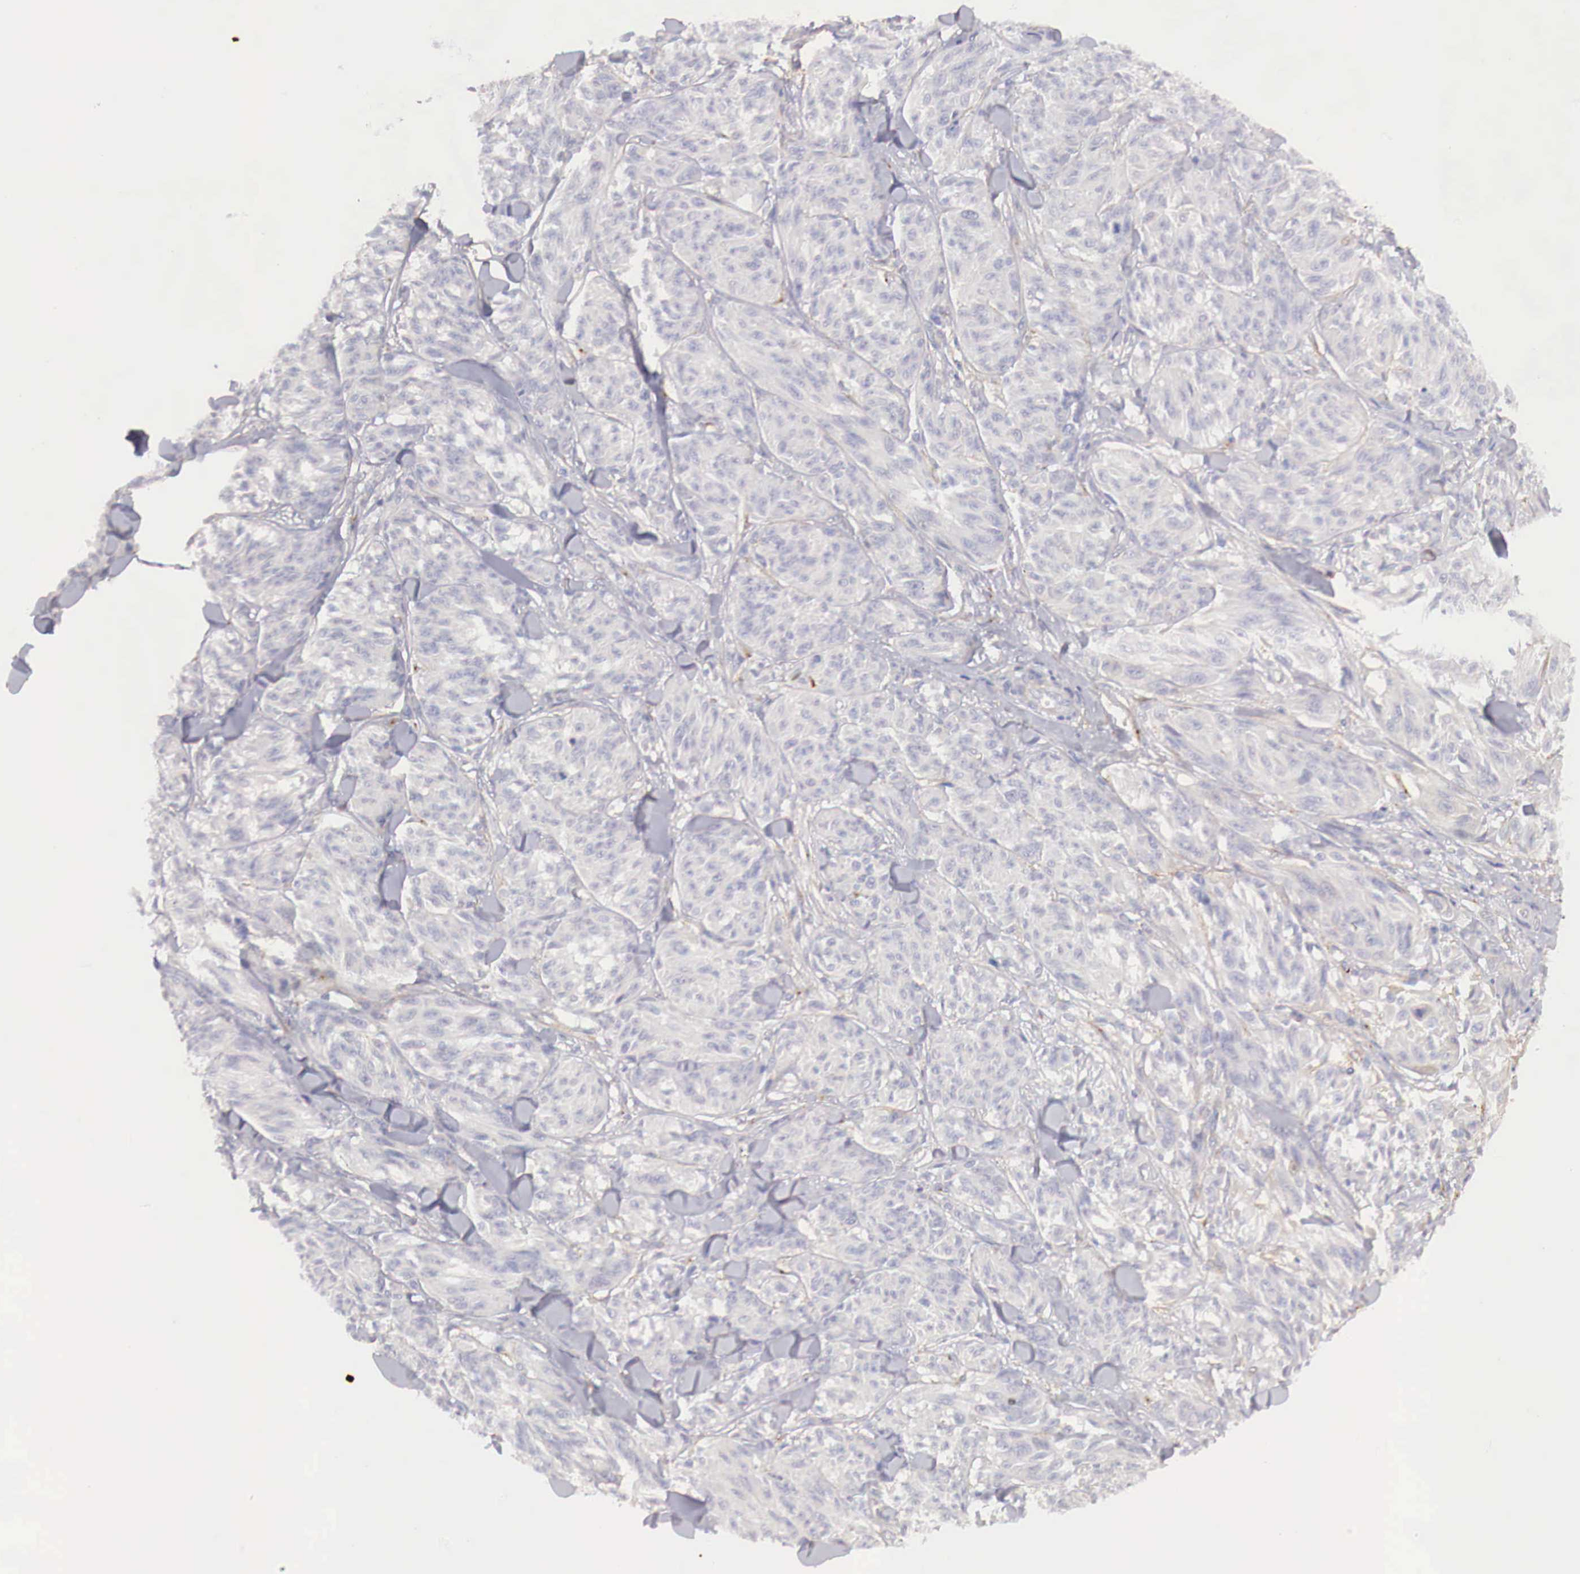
{"staining": {"intensity": "negative", "quantity": "none", "location": "none"}, "tissue": "melanoma", "cell_type": "Tumor cells", "image_type": "cancer", "snomed": [{"axis": "morphology", "description": "Malignant melanoma, NOS"}, {"axis": "topography", "description": "Skin"}], "caption": "Immunohistochemistry (IHC) histopathology image of neoplastic tissue: human melanoma stained with DAB (3,3'-diaminobenzidine) demonstrates no significant protein expression in tumor cells.", "gene": "KLHDC7B", "patient": {"sex": "male", "age": 54}}